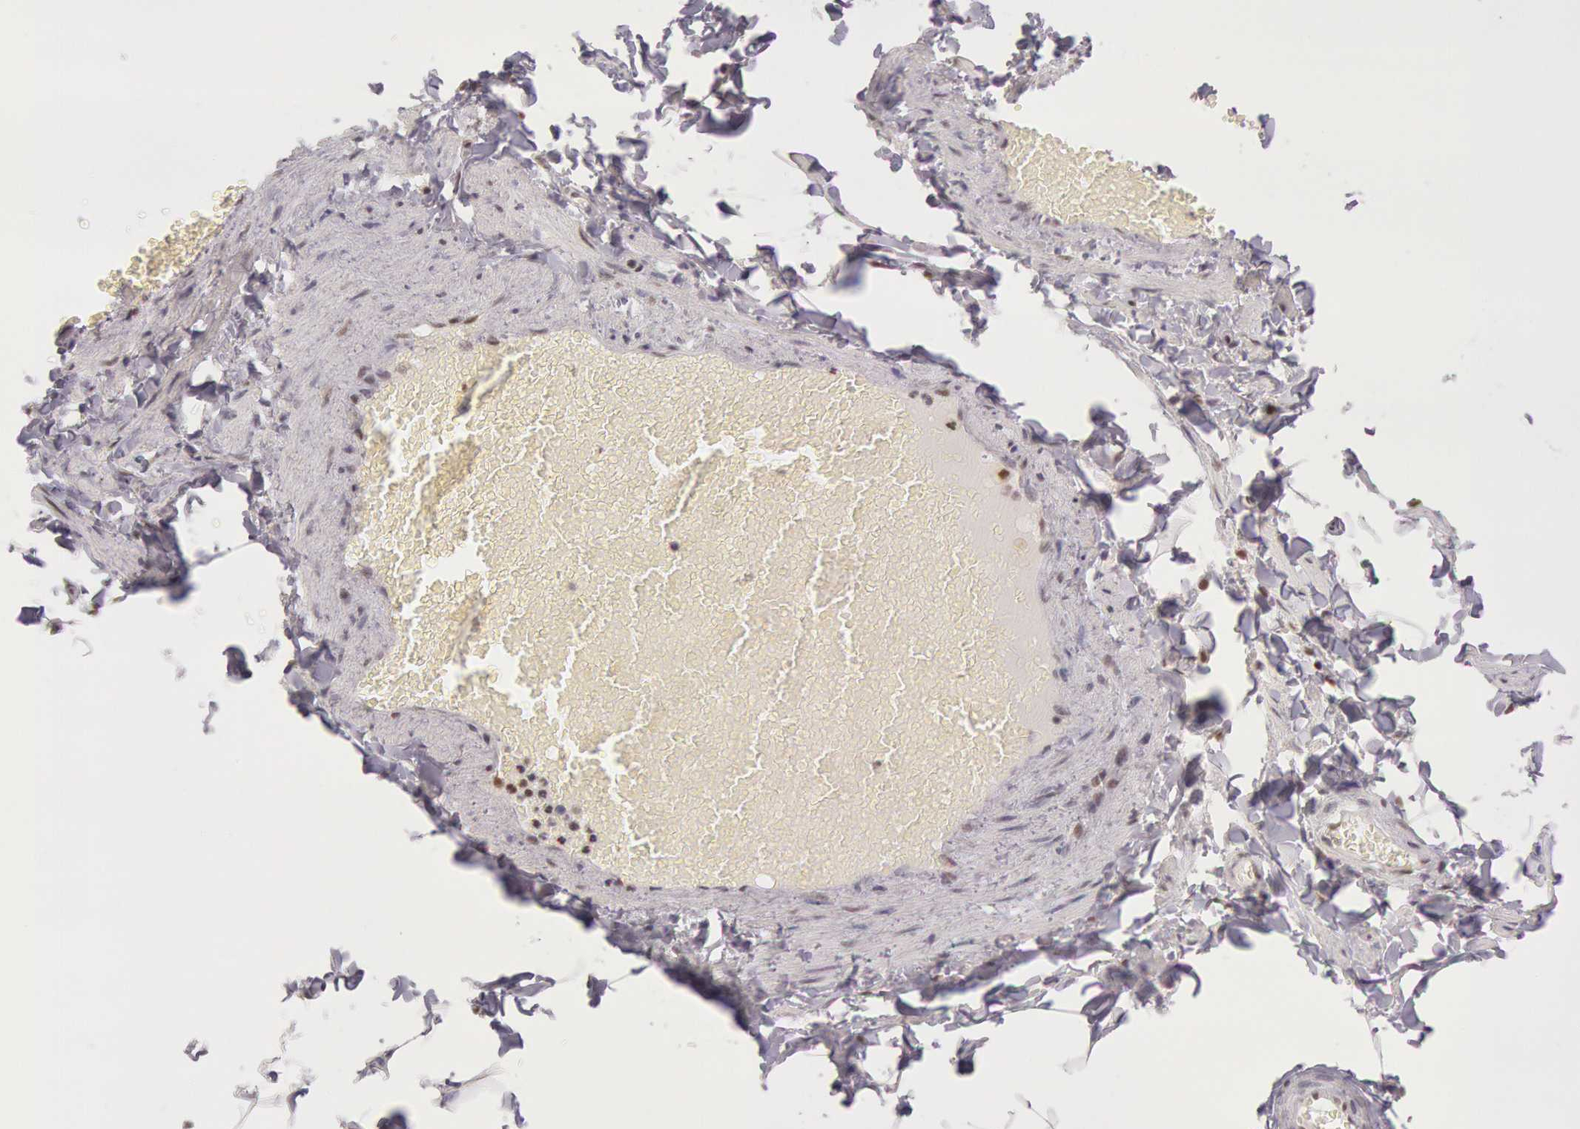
{"staining": {"intensity": "moderate", "quantity": ">75%", "location": "cytoplasmic/membranous"}, "tissue": "adipose tissue", "cell_type": "Adipocytes", "image_type": "normal", "snomed": [{"axis": "morphology", "description": "Normal tissue, NOS"}, {"axis": "topography", "description": "Vascular tissue"}], "caption": "This is an image of IHC staining of normal adipose tissue, which shows moderate positivity in the cytoplasmic/membranous of adipocytes.", "gene": "ESS2", "patient": {"sex": "male", "age": 41}}